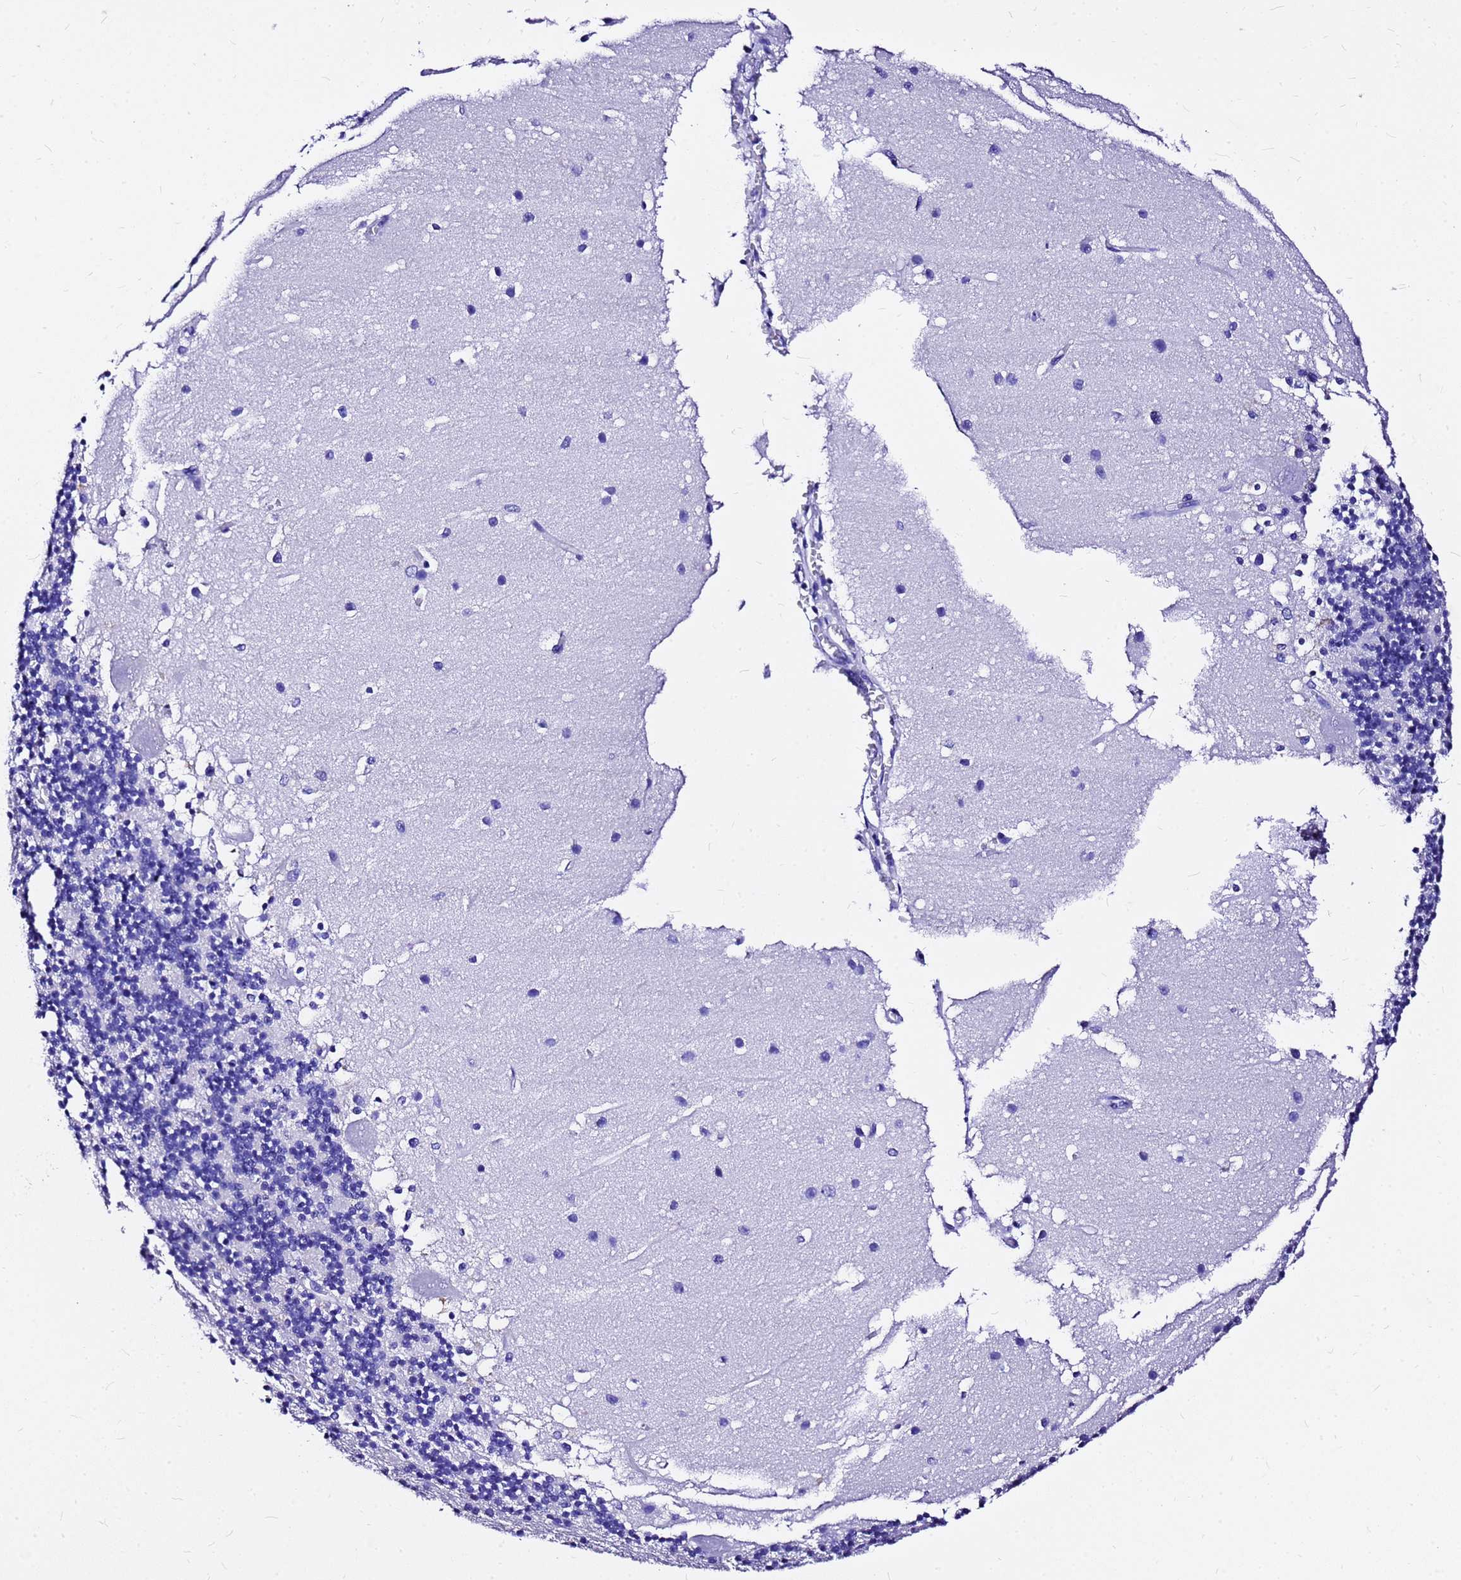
{"staining": {"intensity": "negative", "quantity": "none", "location": "none"}, "tissue": "cerebellum", "cell_type": "Cells in granular layer", "image_type": "normal", "snomed": [{"axis": "morphology", "description": "Normal tissue, NOS"}, {"axis": "topography", "description": "Cerebellum"}], "caption": "Photomicrograph shows no significant protein positivity in cells in granular layer of unremarkable cerebellum. The staining was performed using DAB (3,3'-diaminobenzidine) to visualize the protein expression in brown, while the nuclei were stained in blue with hematoxylin (Magnification: 20x).", "gene": "HERC4", "patient": {"sex": "male", "age": 54}}